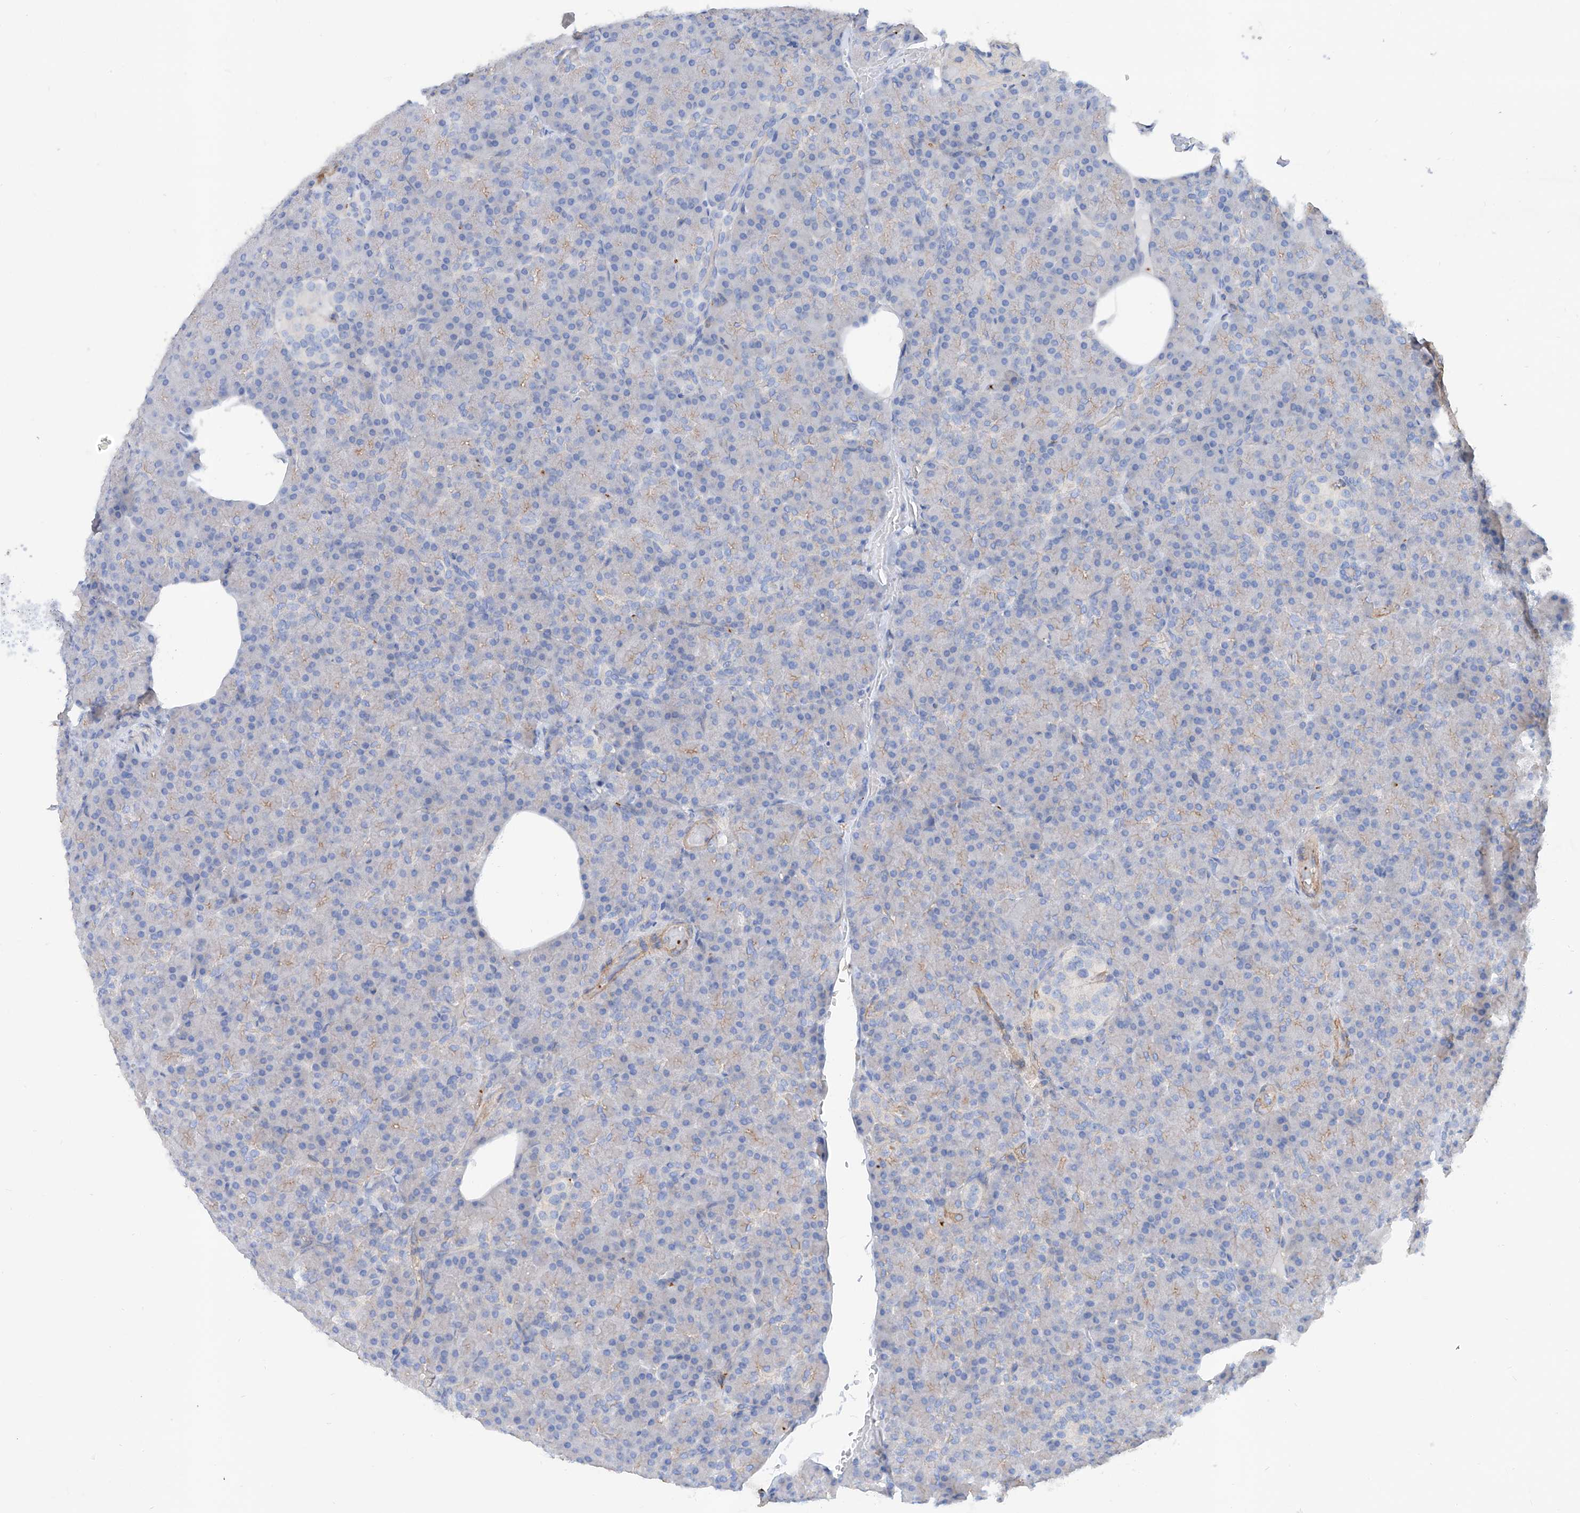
{"staining": {"intensity": "negative", "quantity": "none", "location": "none"}, "tissue": "pancreas", "cell_type": "Exocrine glandular cells", "image_type": "normal", "snomed": [{"axis": "morphology", "description": "Normal tissue, NOS"}, {"axis": "topography", "description": "Pancreas"}], "caption": "This image is of normal pancreas stained with immunohistochemistry (IHC) to label a protein in brown with the nuclei are counter-stained blue. There is no positivity in exocrine glandular cells.", "gene": "TAS2R60", "patient": {"sex": "female", "age": 43}}